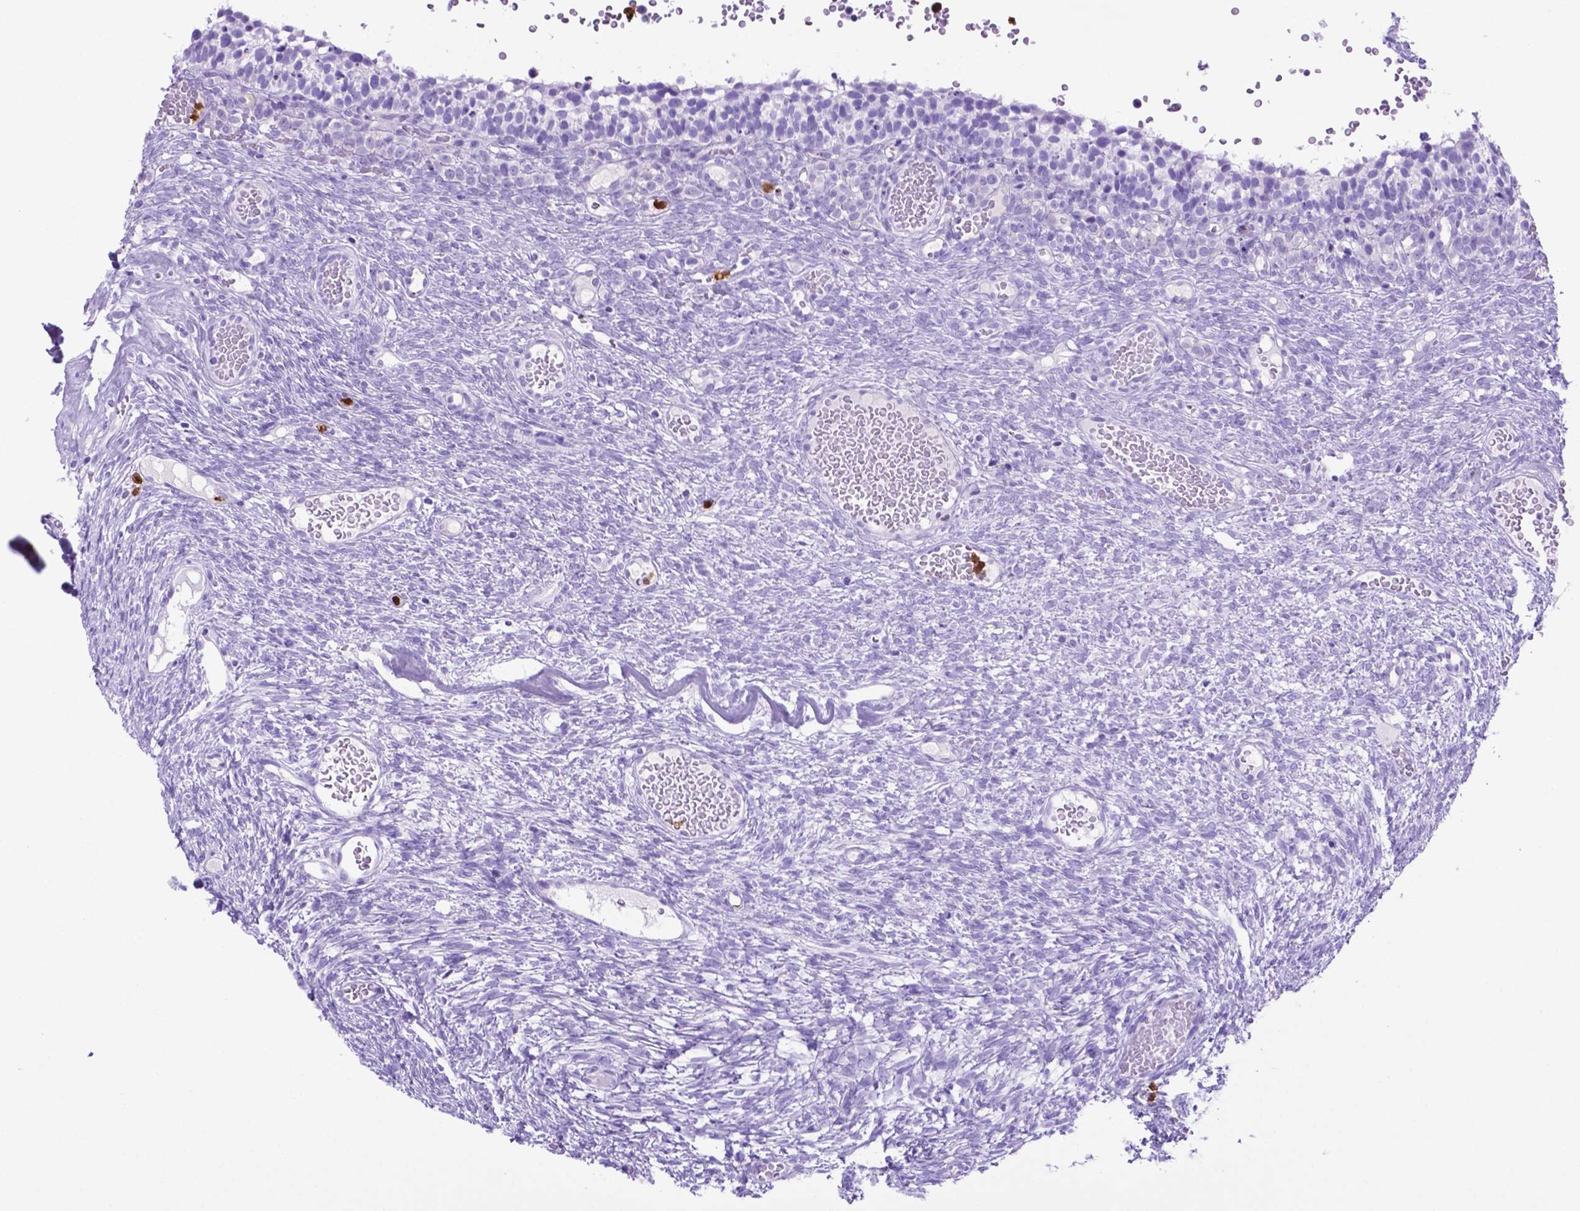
{"staining": {"intensity": "negative", "quantity": "none", "location": "none"}, "tissue": "ovary", "cell_type": "Follicle cells", "image_type": "normal", "snomed": [{"axis": "morphology", "description": "Normal tissue, NOS"}, {"axis": "topography", "description": "Ovary"}], "caption": "This micrograph is of normal ovary stained with immunohistochemistry to label a protein in brown with the nuclei are counter-stained blue. There is no positivity in follicle cells.", "gene": "LZTR1", "patient": {"sex": "female", "age": 34}}